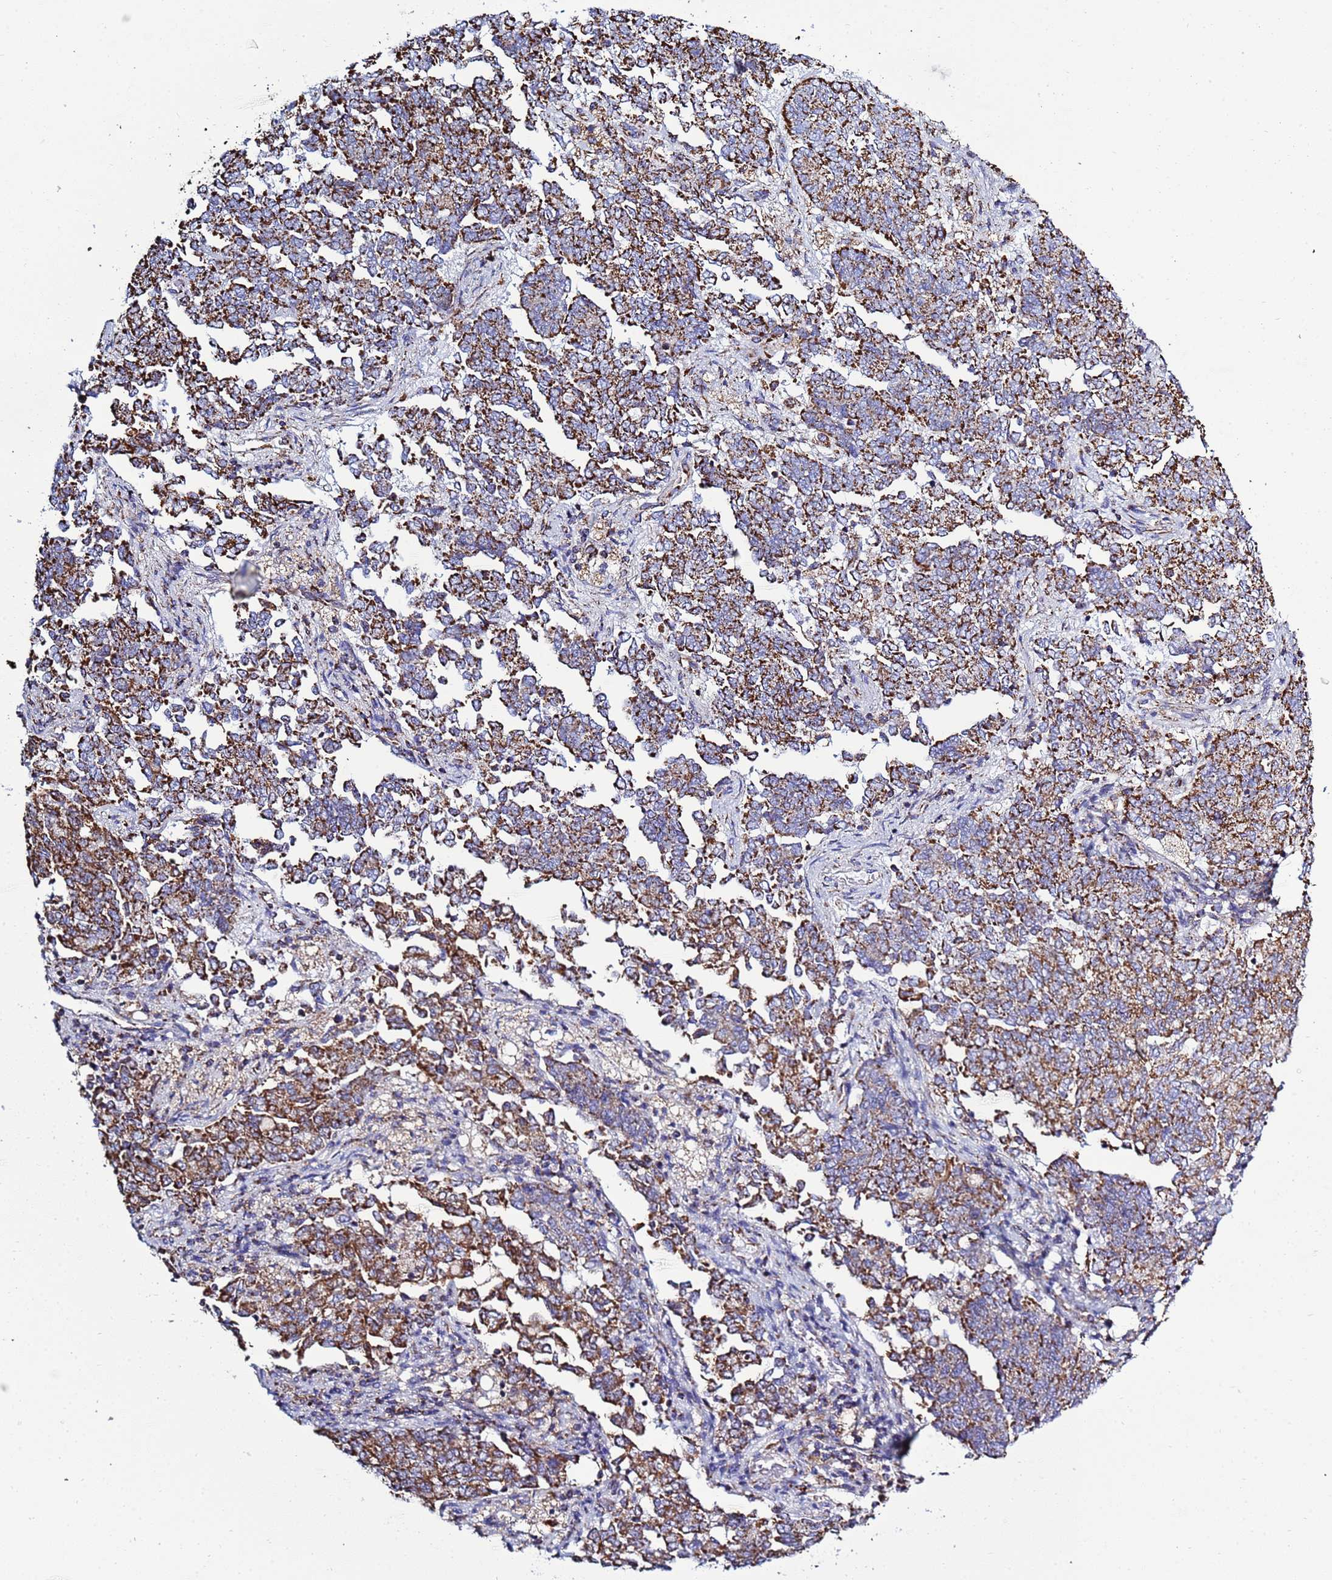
{"staining": {"intensity": "strong", "quantity": ">75%", "location": "cytoplasmic/membranous"}, "tissue": "endometrial cancer", "cell_type": "Tumor cells", "image_type": "cancer", "snomed": [{"axis": "morphology", "description": "Adenocarcinoma, NOS"}, {"axis": "topography", "description": "Endometrium"}], "caption": "Endometrial adenocarcinoma stained with a brown dye exhibits strong cytoplasmic/membranous positive expression in about >75% of tumor cells.", "gene": "COQ4", "patient": {"sex": "female", "age": 80}}